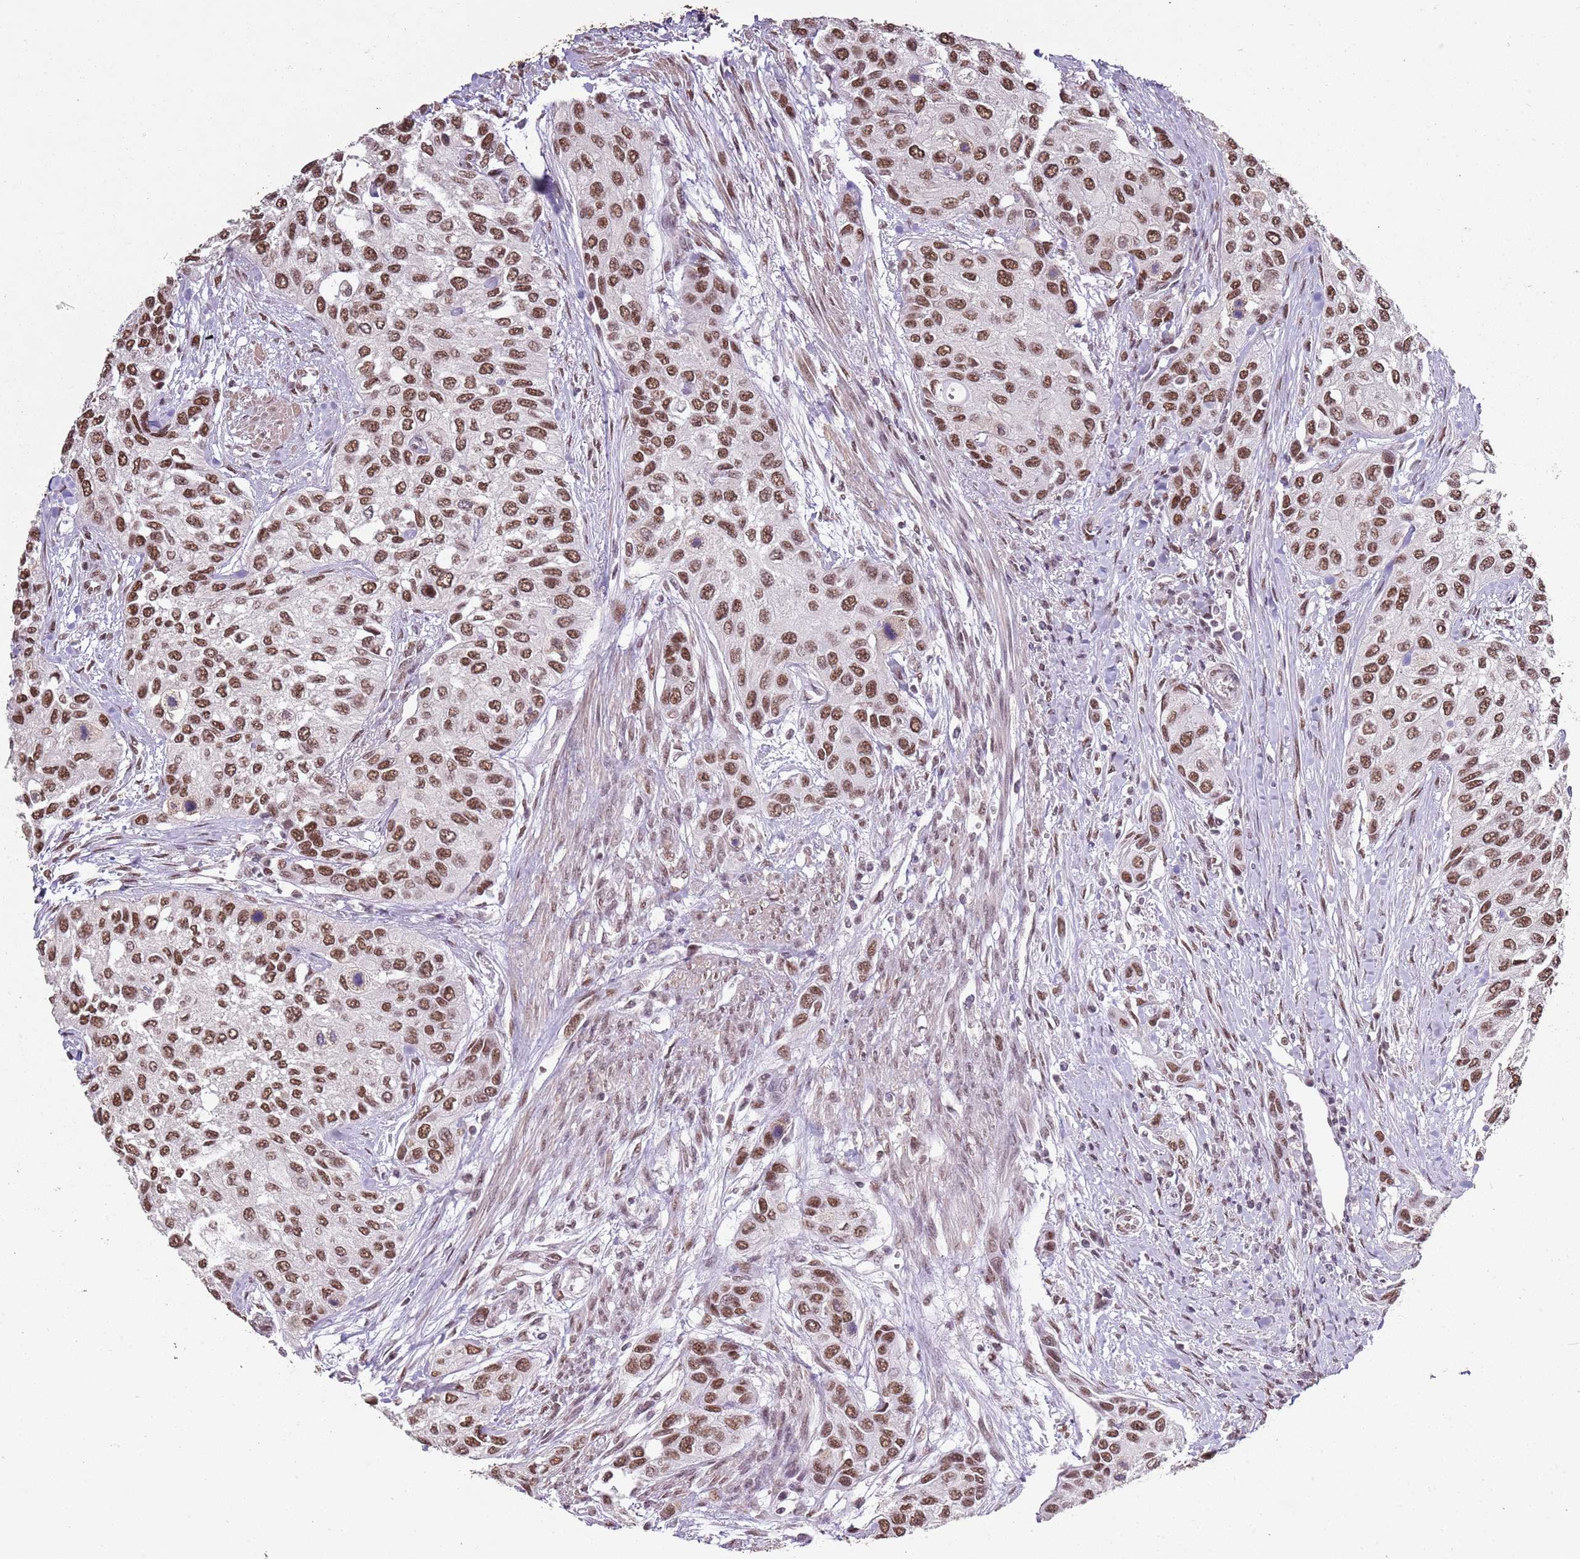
{"staining": {"intensity": "strong", "quantity": ">75%", "location": "nuclear"}, "tissue": "urothelial cancer", "cell_type": "Tumor cells", "image_type": "cancer", "snomed": [{"axis": "morphology", "description": "Normal tissue, NOS"}, {"axis": "morphology", "description": "Urothelial carcinoma, High grade"}, {"axis": "topography", "description": "Vascular tissue"}, {"axis": "topography", "description": "Urinary bladder"}], "caption": "Tumor cells demonstrate strong nuclear expression in approximately >75% of cells in high-grade urothelial carcinoma.", "gene": "ARL14EP", "patient": {"sex": "female", "age": 56}}